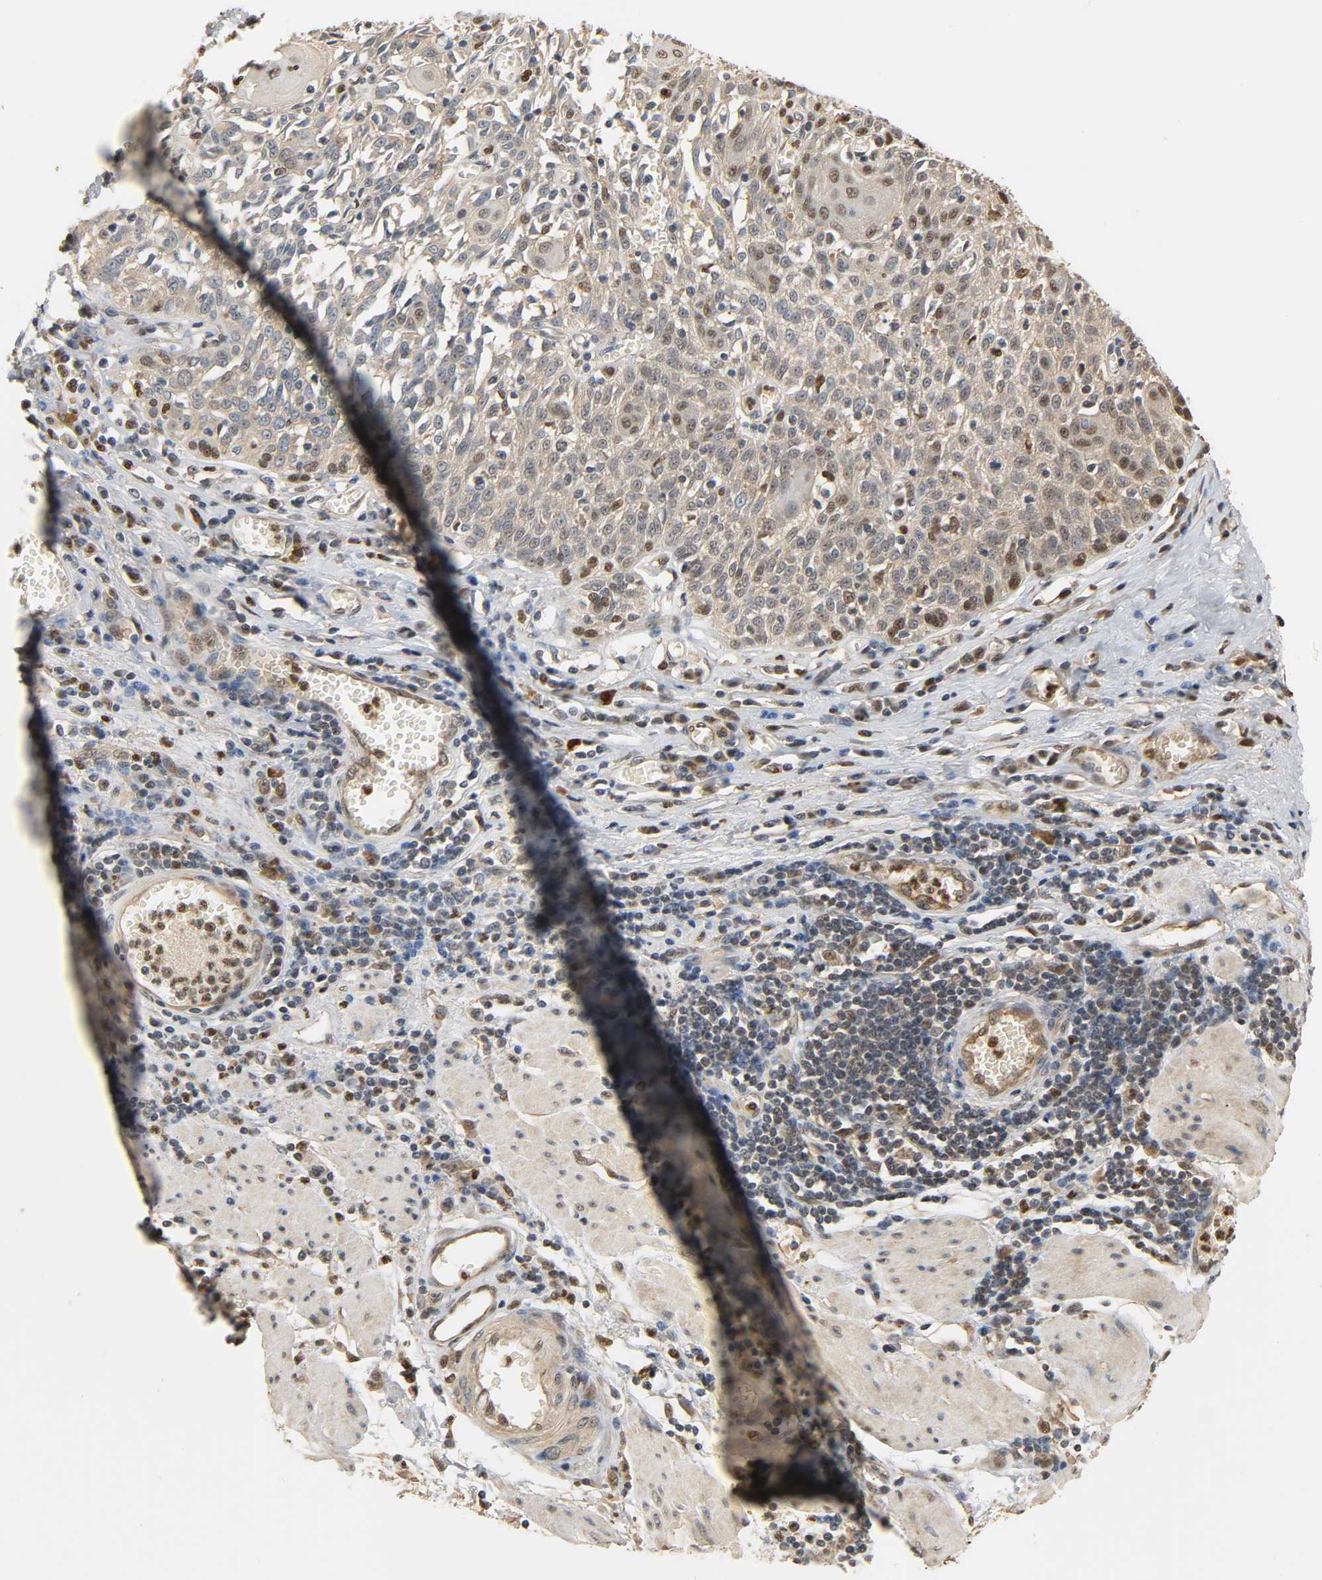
{"staining": {"intensity": "moderate", "quantity": "25%-75%", "location": "nuclear"}, "tissue": "esophagus", "cell_type": "Squamous epithelial cells", "image_type": "normal", "snomed": [{"axis": "morphology", "description": "Normal tissue, NOS"}, {"axis": "morphology", "description": "Squamous cell carcinoma, NOS"}, {"axis": "topography", "description": "Esophagus"}], "caption": "The image exhibits staining of benign esophagus, revealing moderate nuclear protein staining (brown color) within squamous epithelial cells.", "gene": "ZFPM2", "patient": {"sex": "male", "age": 65}}